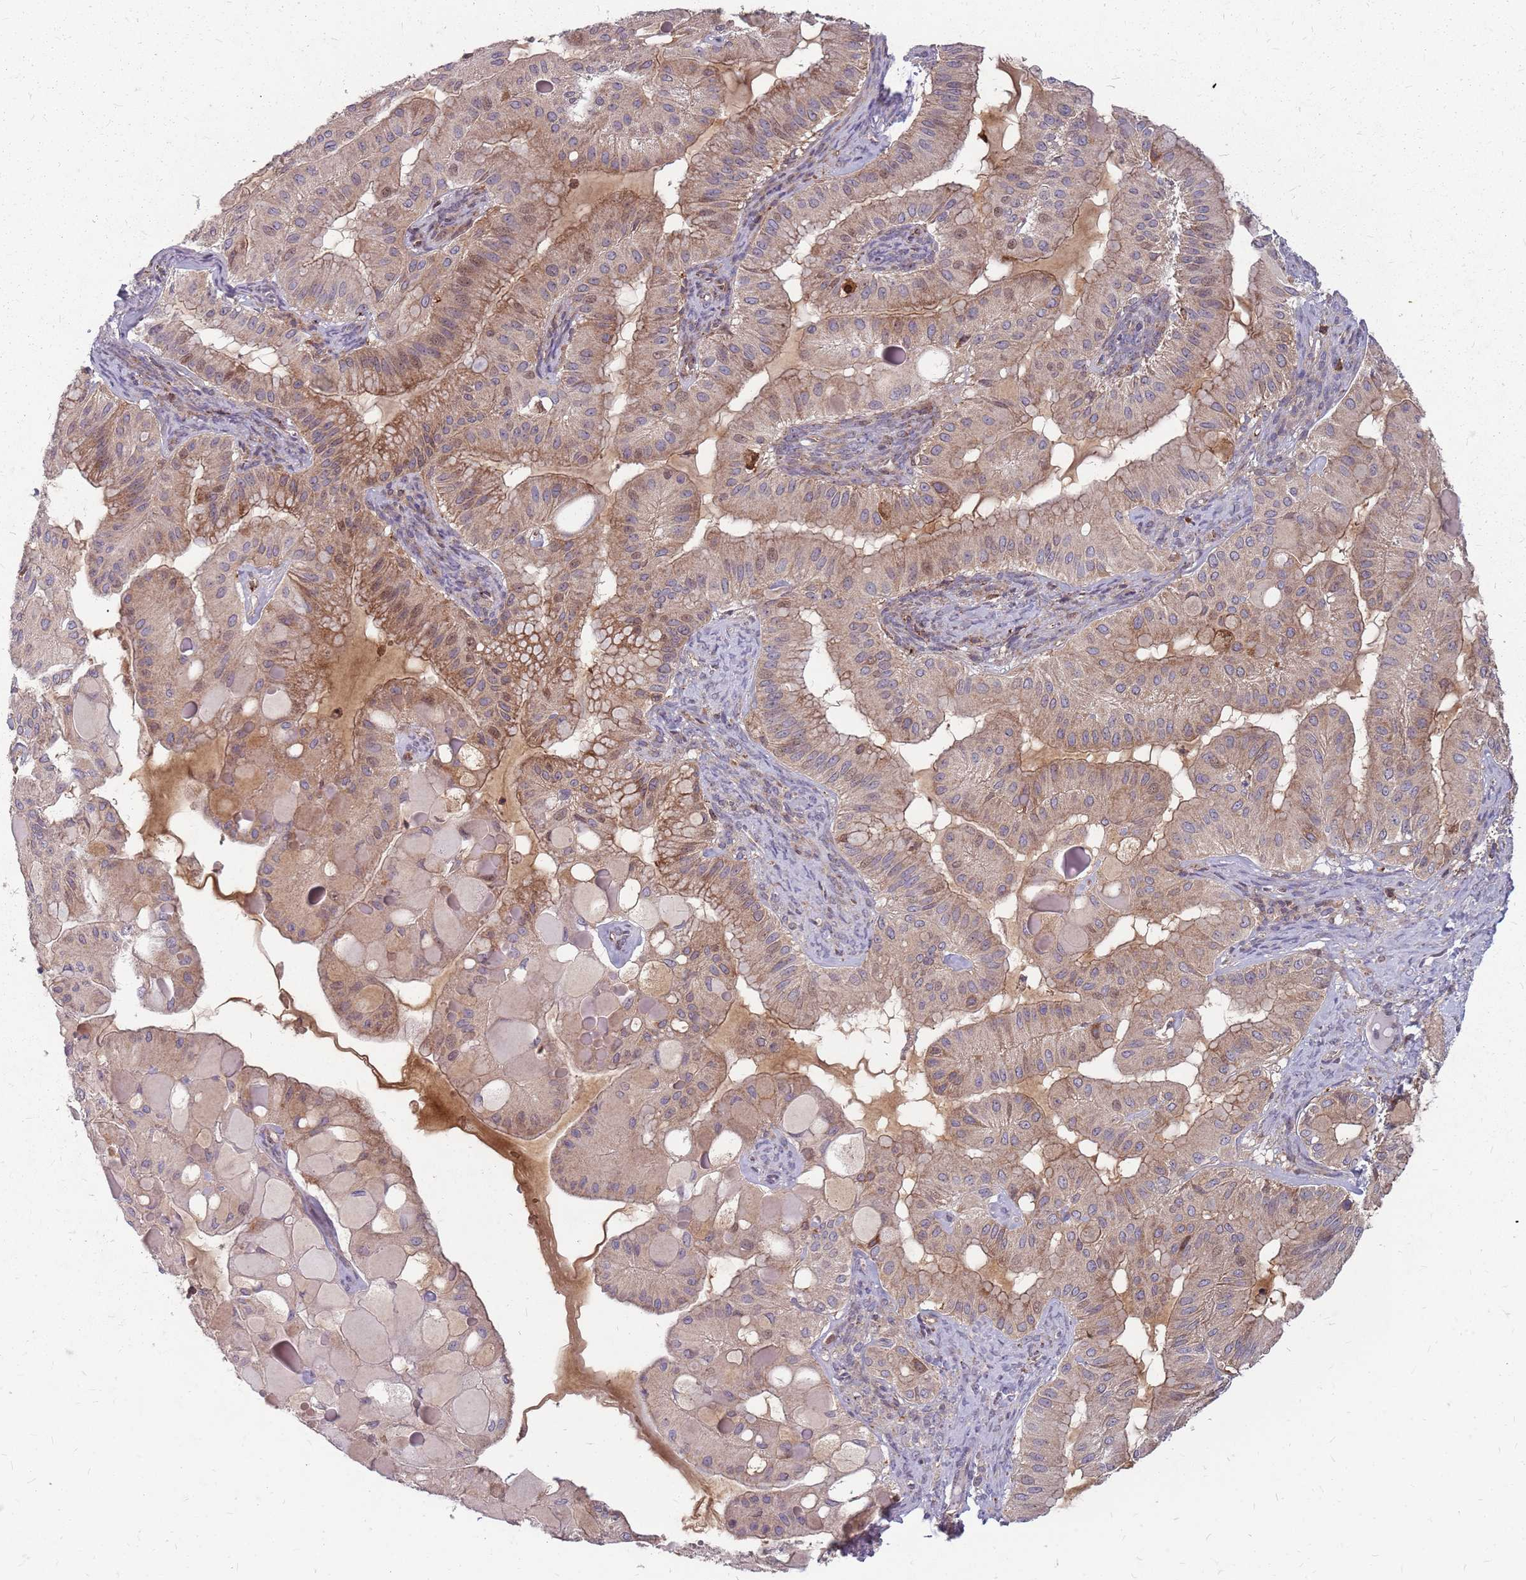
{"staining": {"intensity": "weak", "quantity": ">75%", "location": "cytoplasmic/membranous,nuclear"}, "tissue": "ovarian cancer", "cell_type": "Tumor cells", "image_type": "cancer", "snomed": [{"axis": "morphology", "description": "Cystadenocarcinoma, mucinous, NOS"}, {"axis": "topography", "description": "Ovary"}], "caption": "This is an image of IHC staining of mucinous cystadenocarcinoma (ovarian), which shows weak staining in the cytoplasmic/membranous and nuclear of tumor cells.", "gene": "NME4", "patient": {"sex": "female", "age": 61}}